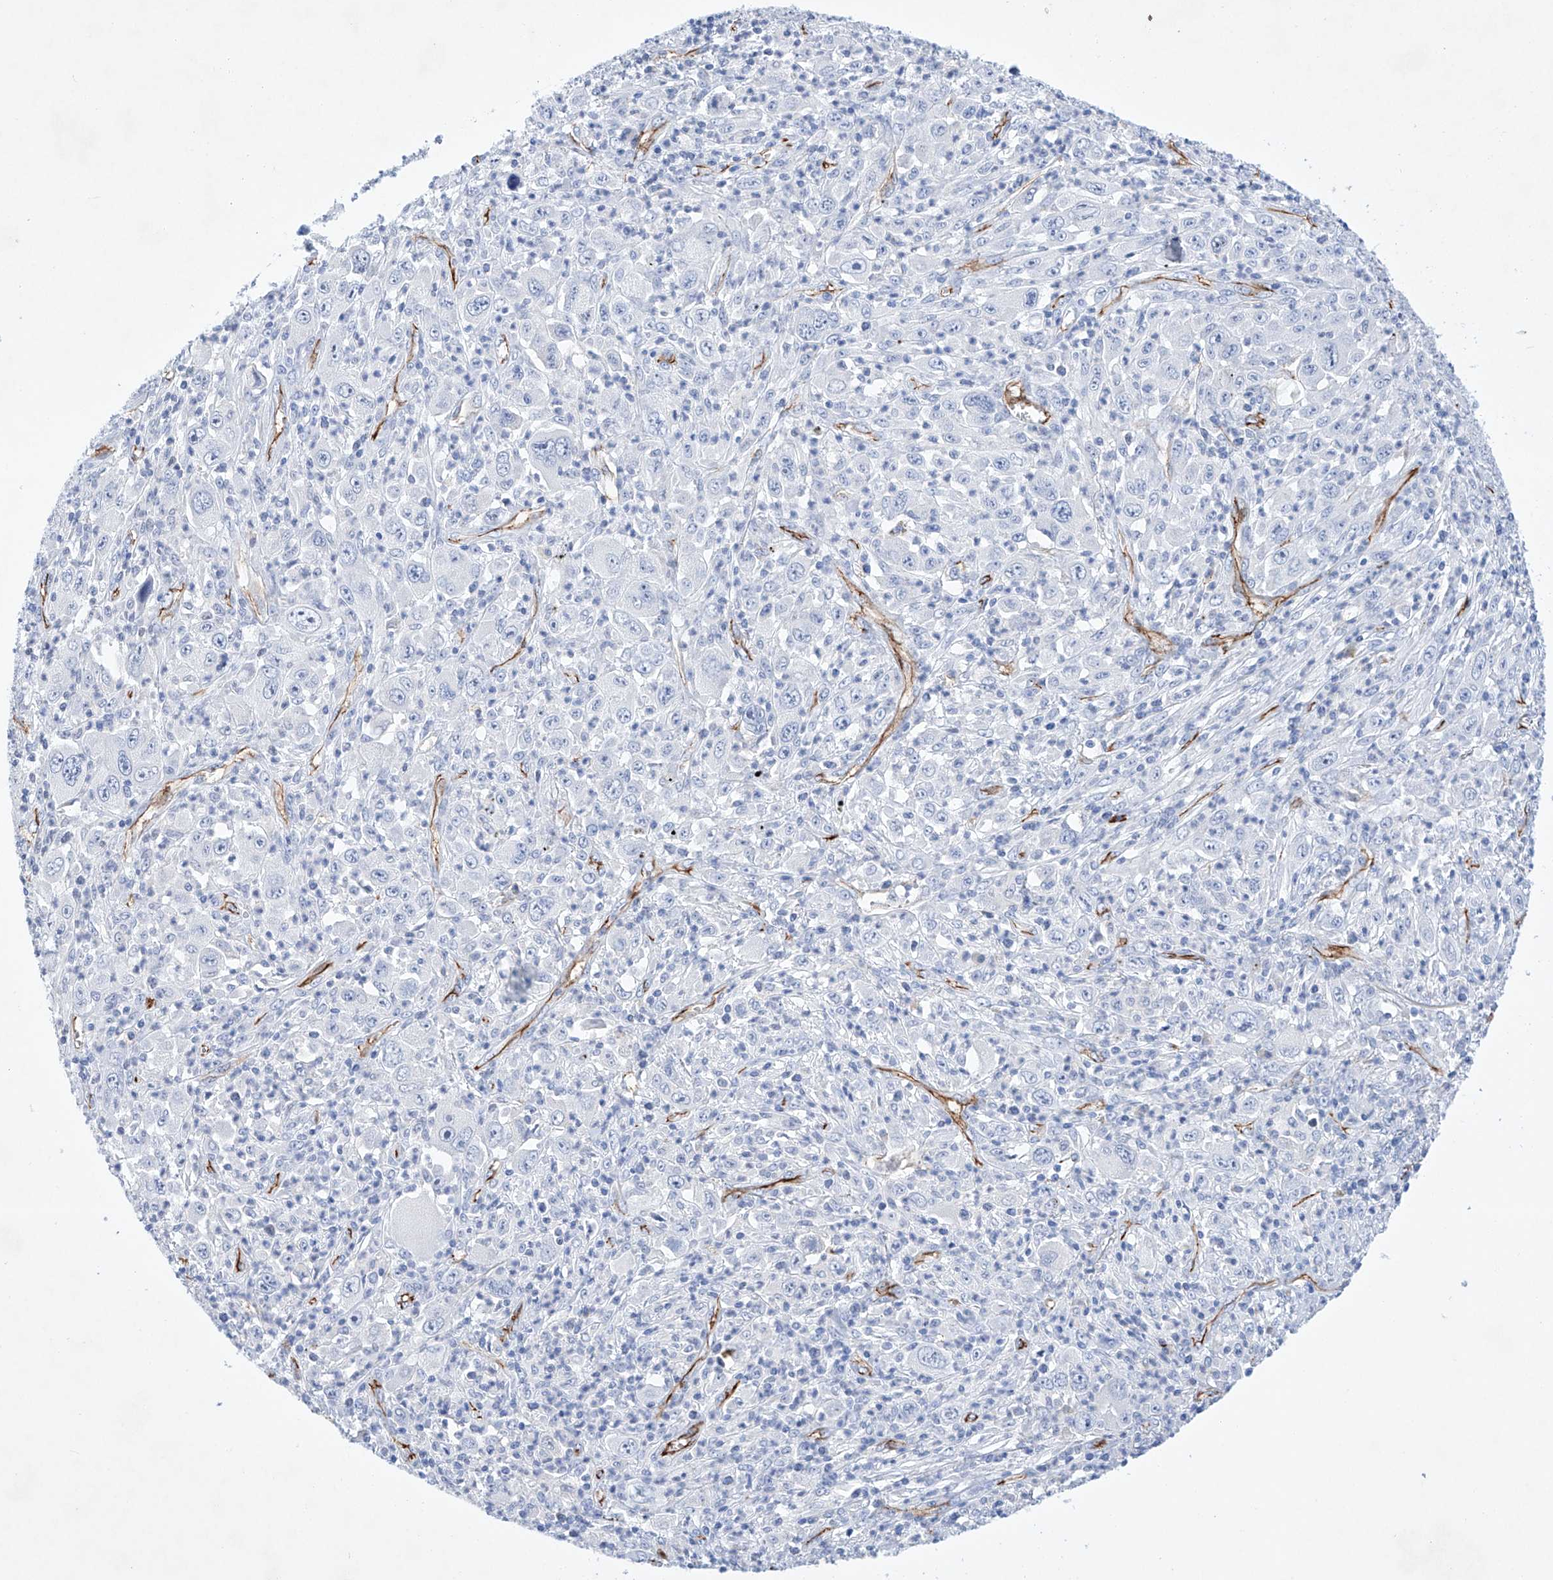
{"staining": {"intensity": "negative", "quantity": "none", "location": "none"}, "tissue": "melanoma", "cell_type": "Tumor cells", "image_type": "cancer", "snomed": [{"axis": "morphology", "description": "Malignant melanoma, Metastatic site"}, {"axis": "topography", "description": "Skin"}], "caption": "An IHC image of melanoma is shown. There is no staining in tumor cells of melanoma. The staining was performed using DAB (3,3'-diaminobenzidine) to visualize the protein expression in brown, while the nuclei were stained in blue with hematoxylin (Magnification: 20x).", "gene": "ETV7", "patient": {"sex": "female", "age": 56}}